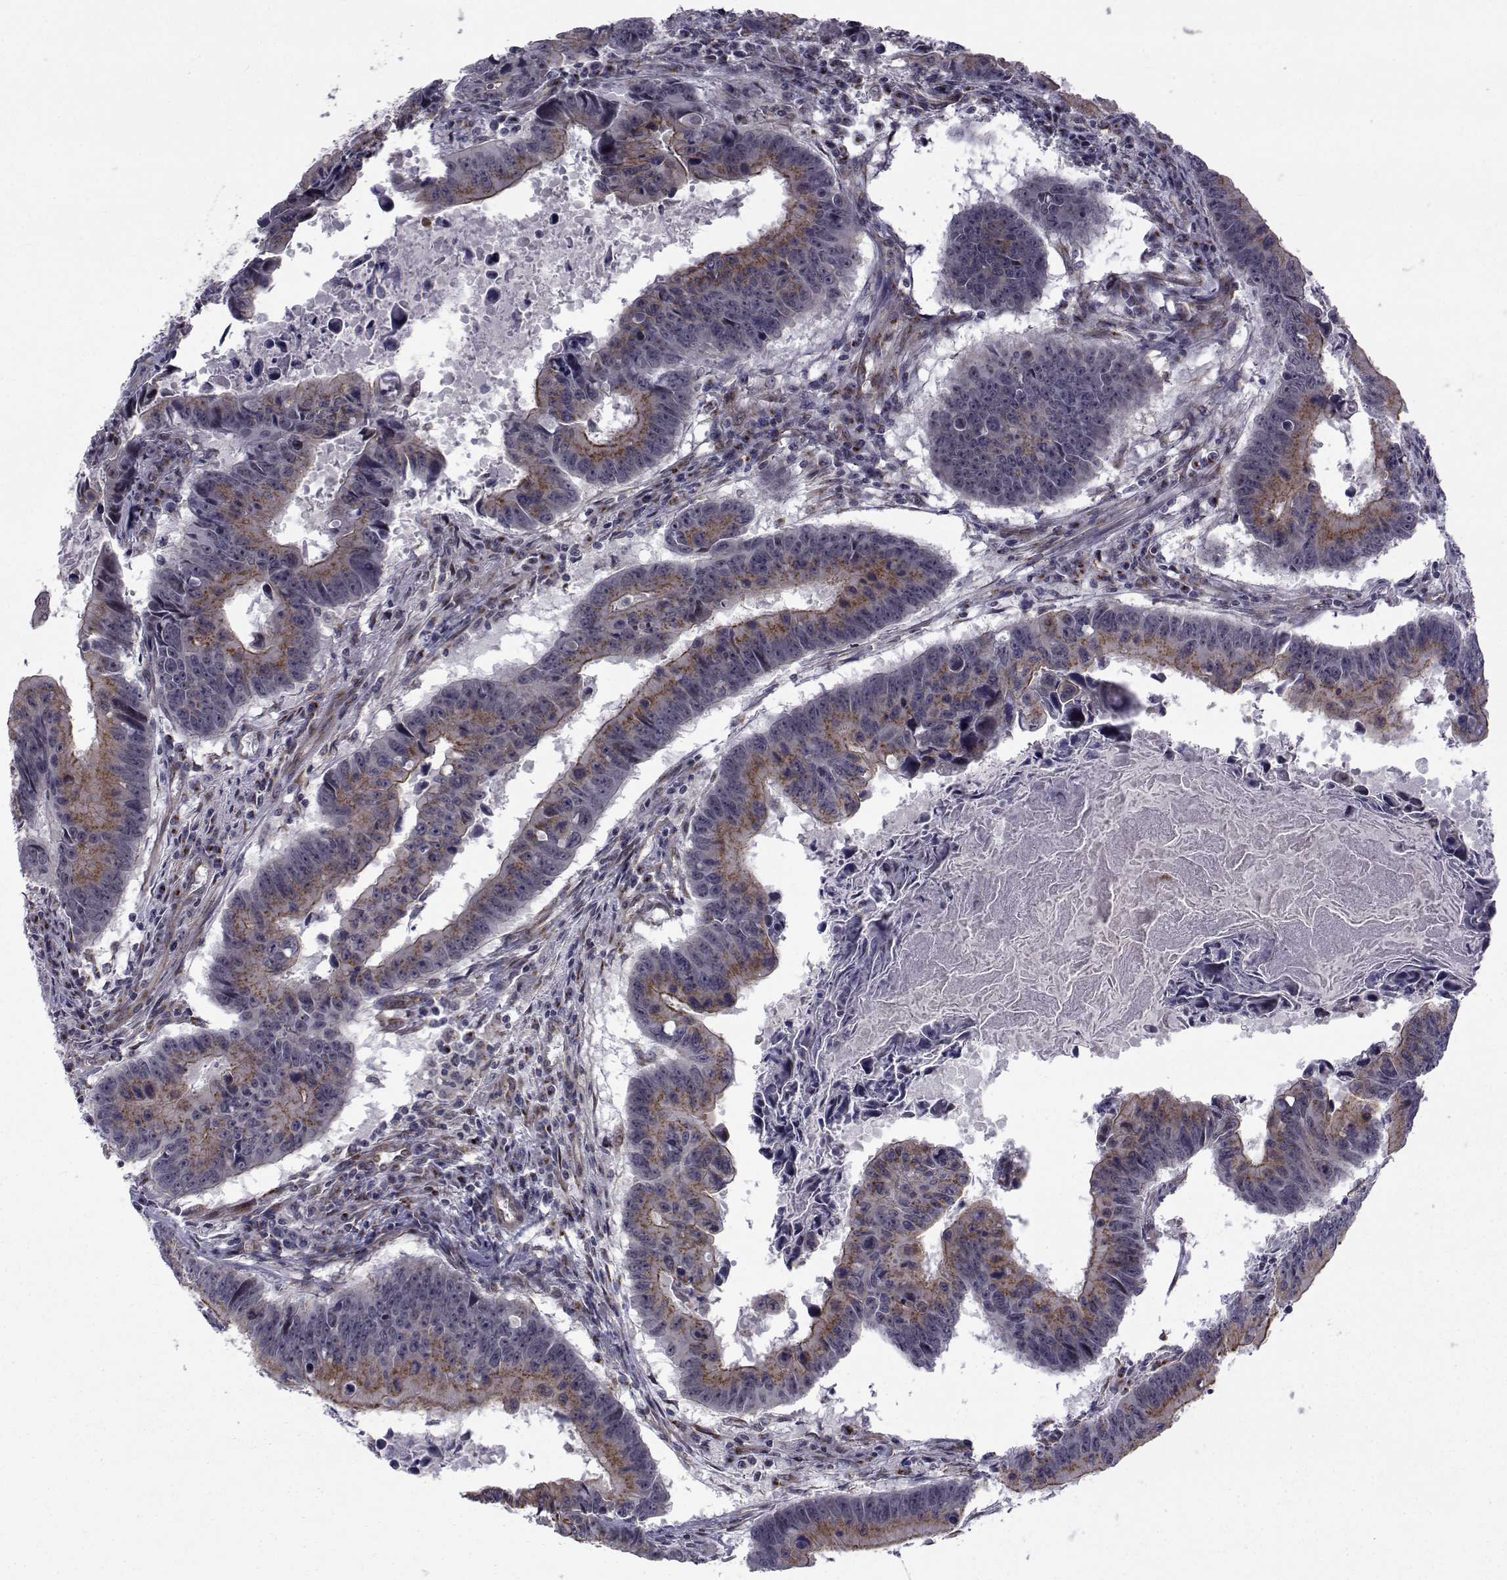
{"staining": {"intensity": "moderate", "quantity": "25%-75%", "location": "cytoplasmic/membranous"}, "tissue": "colorectal cancer", "cell_type": "Tumor cells", "image_type": "cancer", "snomed": [{"axis": "morphology", "description": "Adenocarcinoma, NOS"}, {"axis": "topography", "description": "Colon"}], "caption": "Brown immunohistochemical staining in colorectal cancer (adenocarcinoma) demonstrates moderate cytoplasmic/membranous staining in approximately 25%-75% of tumor cells.", "gene": "ATP6V1C2", "patient": {"sex": "female", "age": 87}}